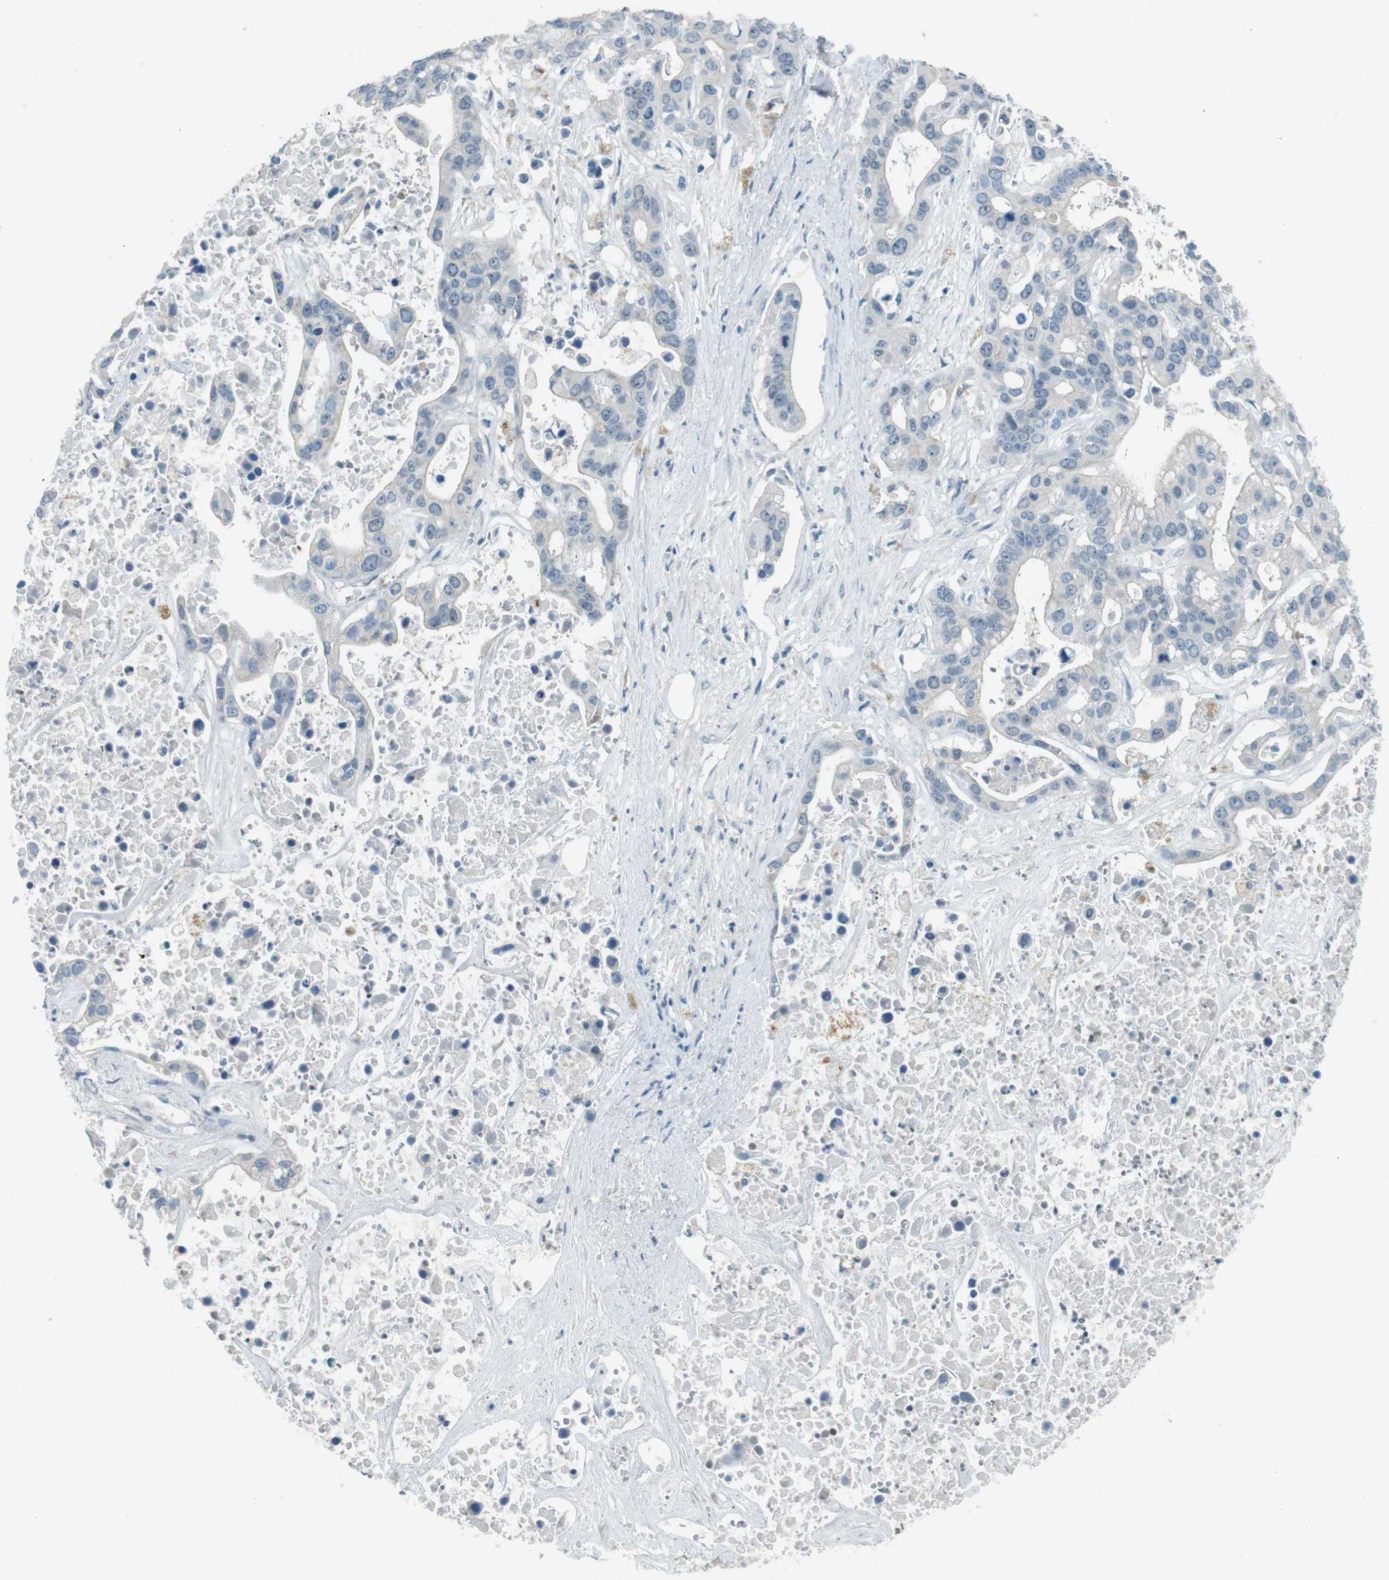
{"staining": {"intensity": "negative", "quantity": "none", "location": "none"}, "tissue": "liver cancer", "cell_type": "Tumor cells", "image_type": "cancer", "snomed": [{"axis": "morphology", "description": "Cholangiocarcinoma"}, {"axis": "topography", "description": "Liver"}], "caption": "The histopathology image displays no significant positivity in tumor cells of liver cholangiocarcinoma.", "gene": "ENTPD7", "patient": {"sex": "female", "age": 65}}